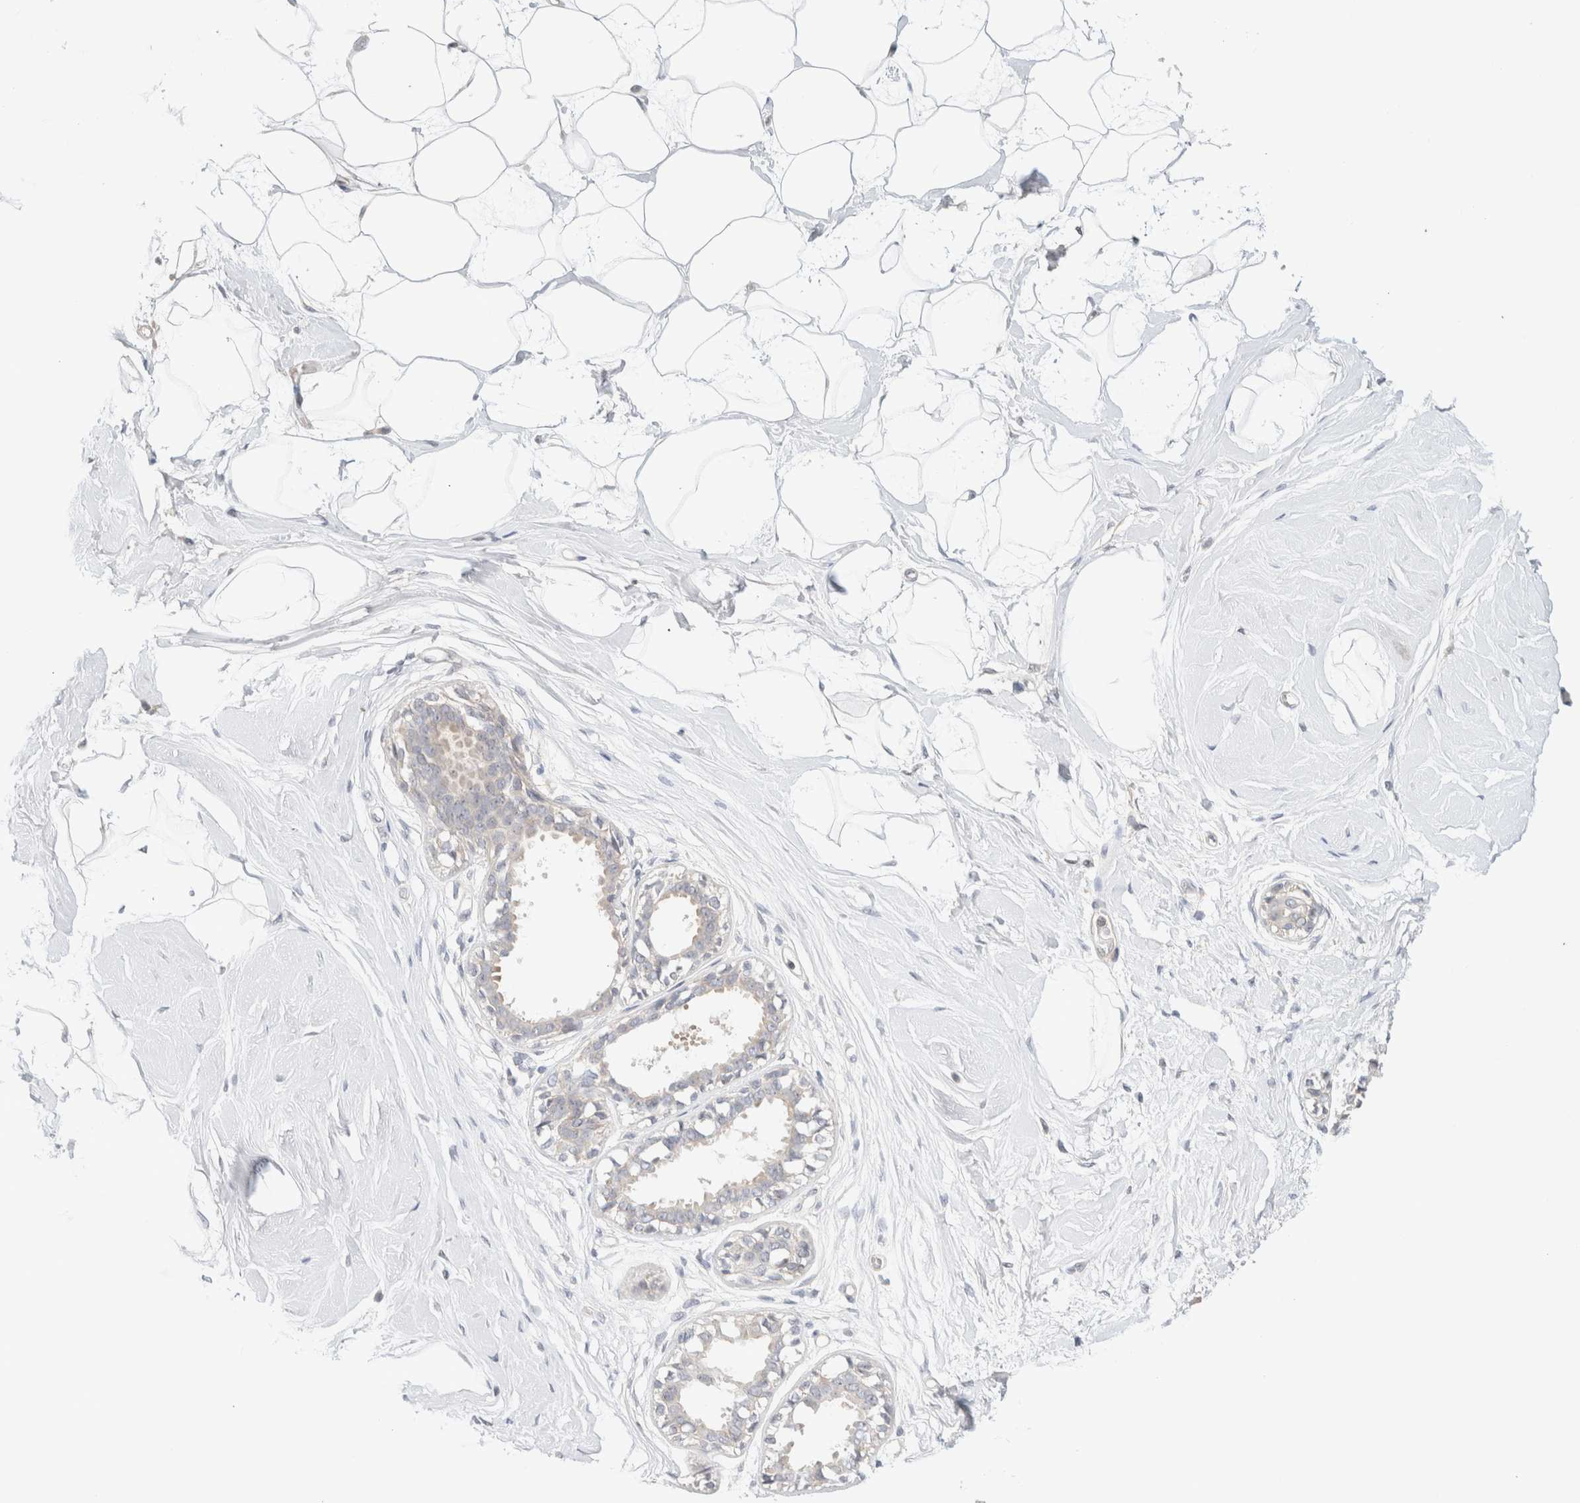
{"staining": {"intensity": "negative", "quantity": "none", "location": "none"}, "tissue": "breast", "cell_type": "Adipocytes", "image_type": "normal", "snomed": [{"axis": "morphology", "description": "Normal tissue, NOS"}, {"axis": "topography", "description": "Breast"}], "caption": "This micrograph is of benign breast stained with immunohistochemistry (IHC) to label a protein in brown with the nuclei are counter-stained blue. There is no expression in adipocytes.", "gene": "SPRTN", "patient": {"sex": "female", "age": 45}}